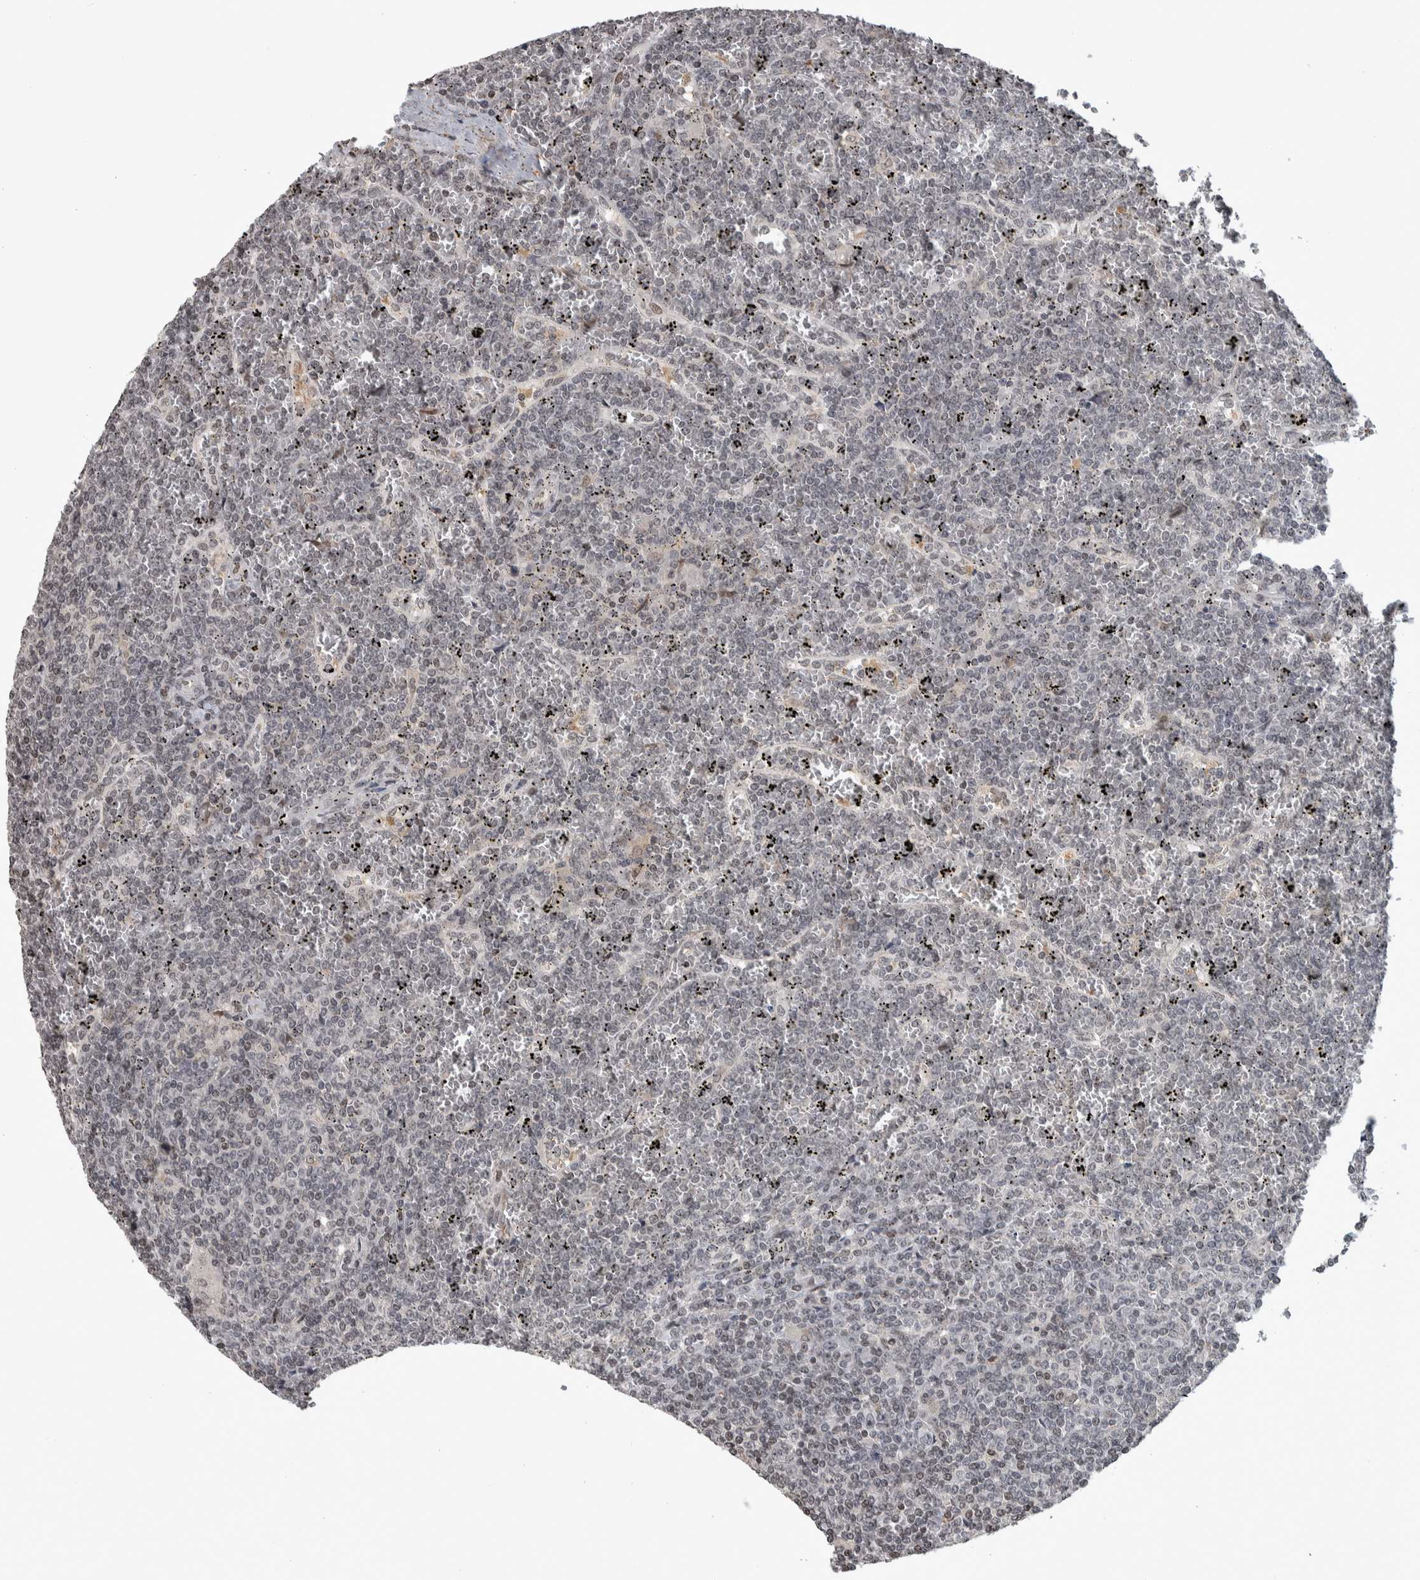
{"staining": {"intensity": "negative", "quantity": "none", "location": "none"}, "tissue": "lymphoma", "cell_type": "Tumor cells", "image_type": "cancer", "snomed": [{"axis": "morphology", "description": "Malignant lymphoma, non-Hodgkin's type, Low grade"}, {"axis": "topography", "description": "Spleen"}], "caption": "Low-grade malignant lymphoma, non-Hodgkin's type stained for a protein using immunohistochemistry shows no staining tumor cells.", "gene": "ZSCAN21", "patient": {"sex": "female", "age": 19}}